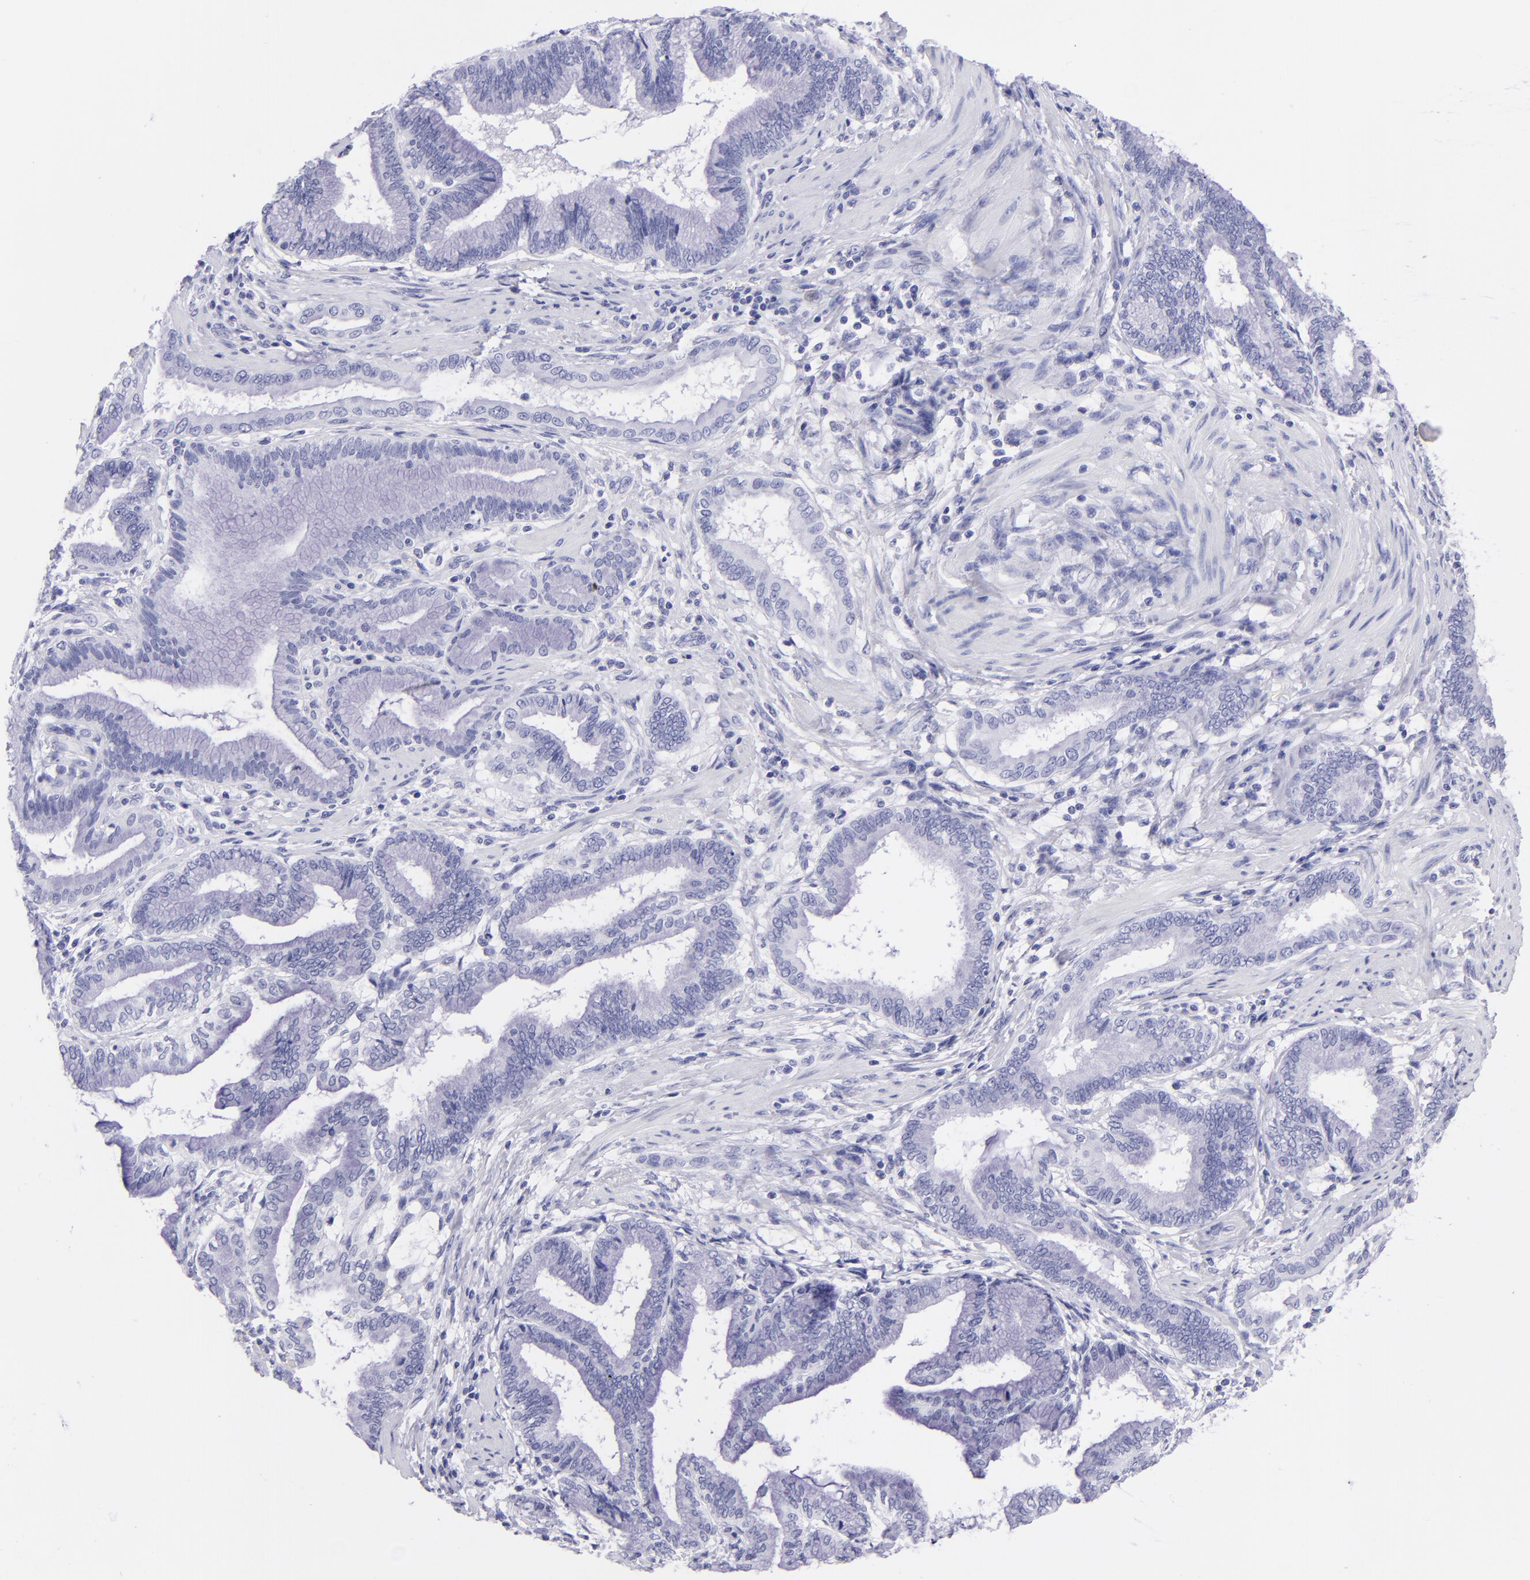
{"staining": {"intensity": "negative", "quantity": "none", "location": "none"}, "tissue": "pancreatic cancer", "cell_type": "Tumor cells", "image_type": "cancer", "snomed": [{"axis": "morphology", "description": "Adenocarcinoma, NOS"}, {"axis": "topography", "description": "Pancreas"}], "caption": "Immunohistochemical staining of adenocarcinoma (pancreatic) displays no significant expression in tumor cells.", "gene": "PIP", "patient": {"sex": "female", "age": 64}}